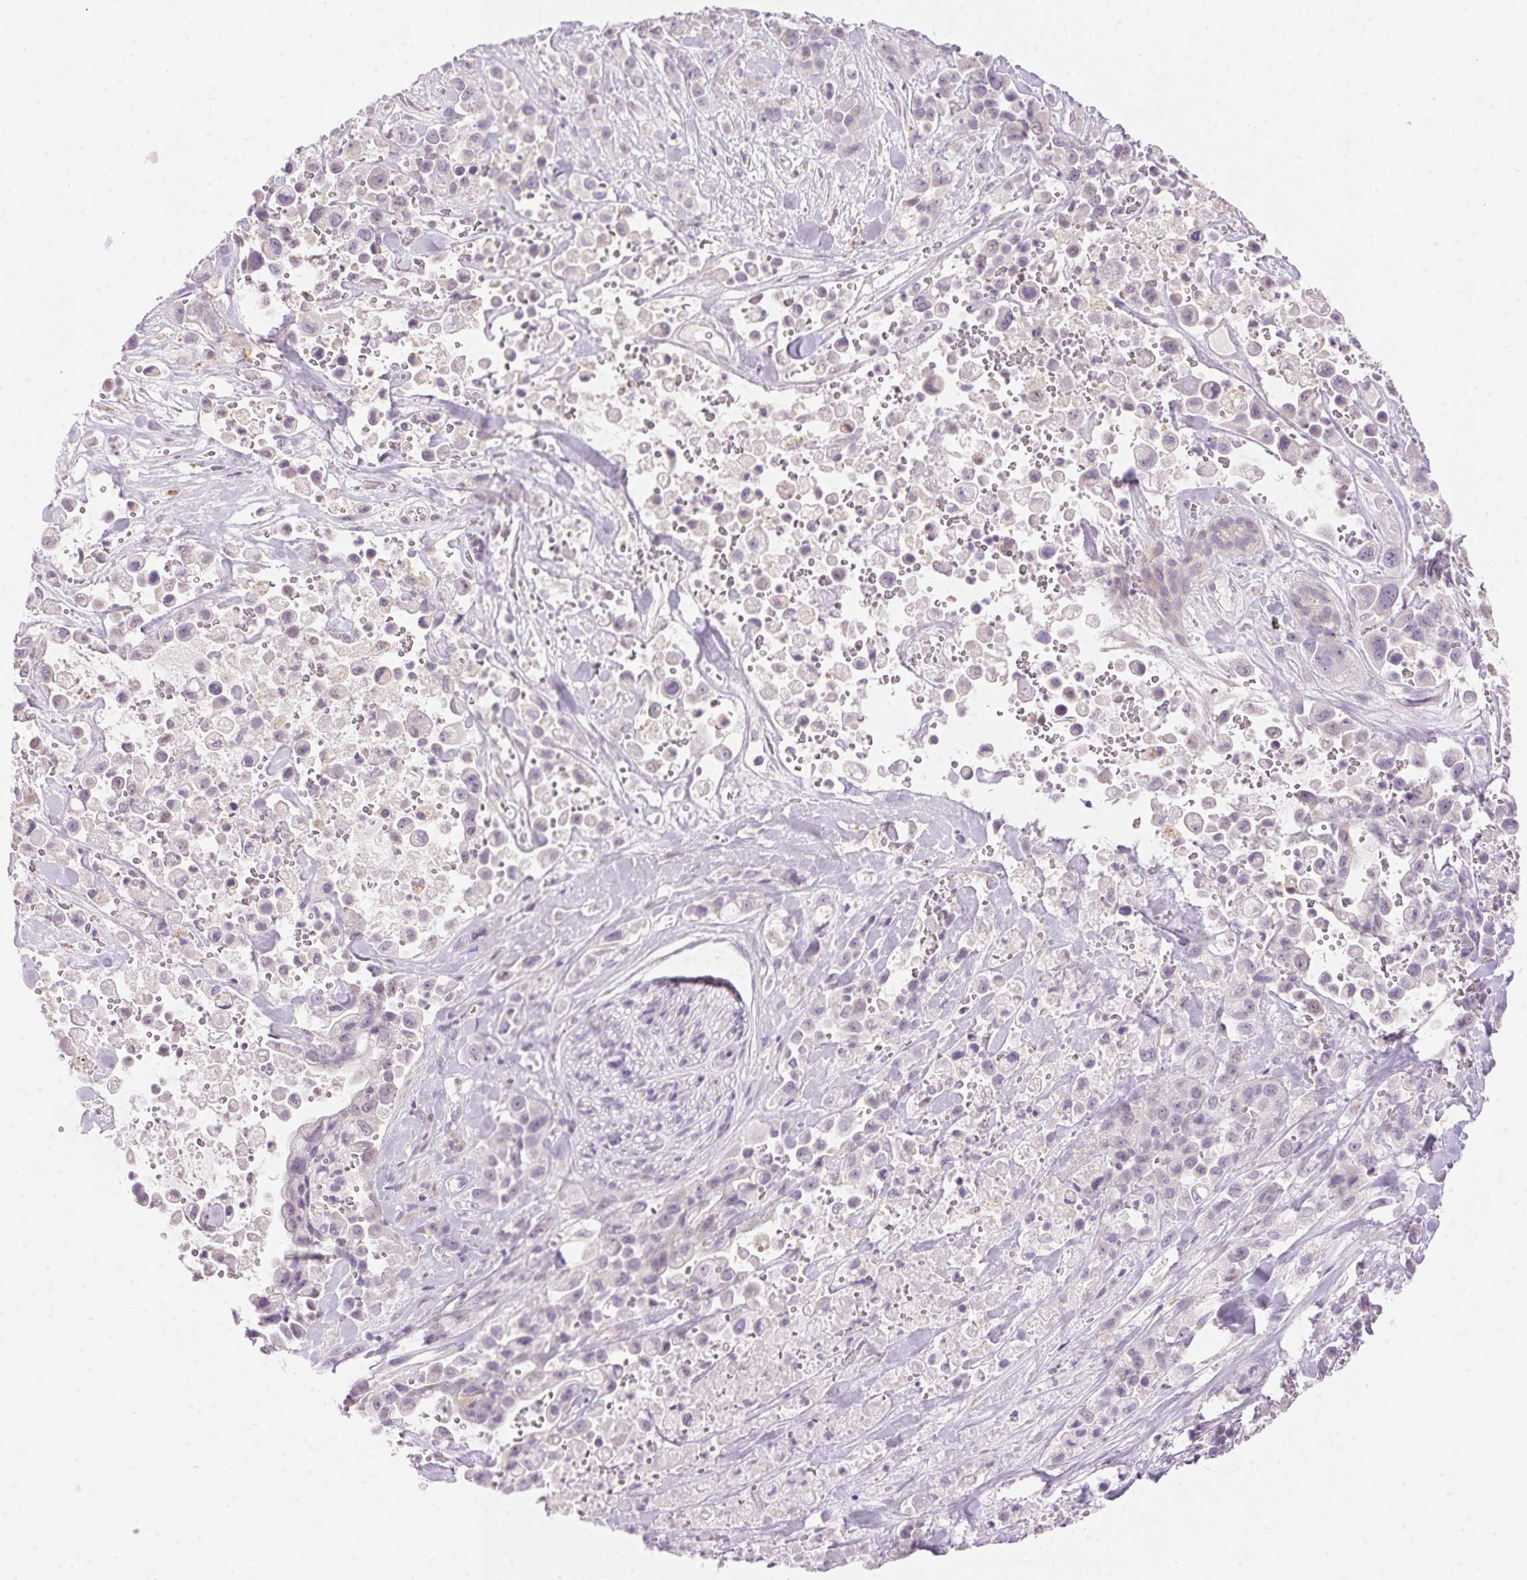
{"staining": {"intensity": "negative", "quantity": "none", "location": "none"}, "tissue": "pancreatic cancer", "cell_type": "Tumor cells", "image_type": "cancer", "snomed": [{"axis": "morphology", "description": "Adenocarcinoma, NOS"}, {"axis": "topography", "description": "Pancreas"}], "caption": "Immunohistochemistry (IHC) of human pancreatic cancer (adenocarcinoma) shows no positivity in tumor cells. Nuclei are stained in blue.", "gene": "TEKT1", "patient": {"sex": "male", "age": 44}}